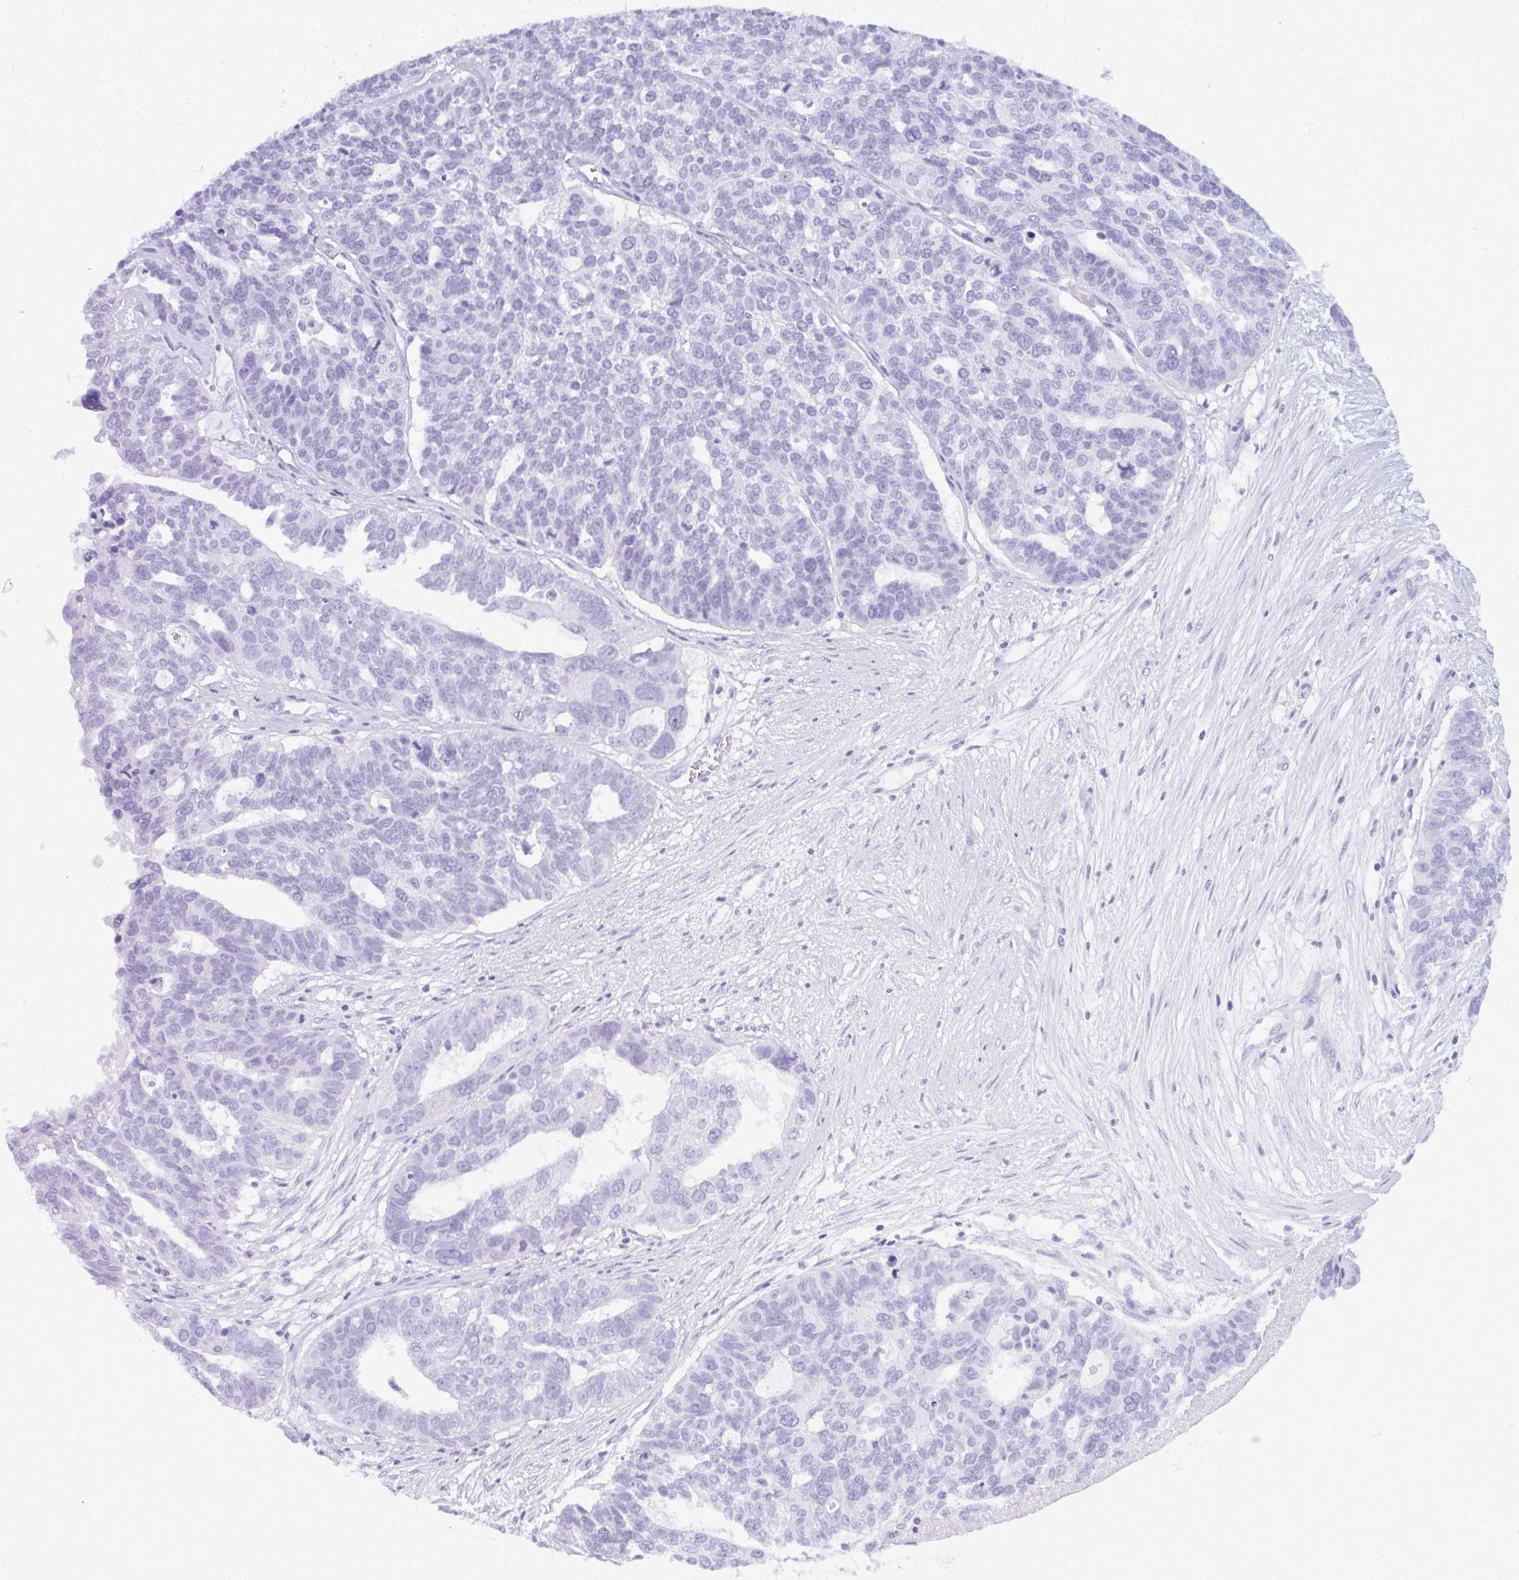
{"staining": {"intensity": "negative", "quantity": "none", "location": "none"}, "tissue": "ovarian cancer", "cell_type": "Tumor cells", "image_type": "cancer", "snomed": [{"axis": "morphology", "description": "Cystadenocarcinoma, serous, NOS"}, {"axis": "topography", "description": "Ovary"}], "caption": "Immunohistochemistry (IHC) of serous cystadenocarcinoma (ovarian) shows no positivity in tumor cells.", "gene": "KLHDC7A", "patient": {"sex": "female", "age": 59}}